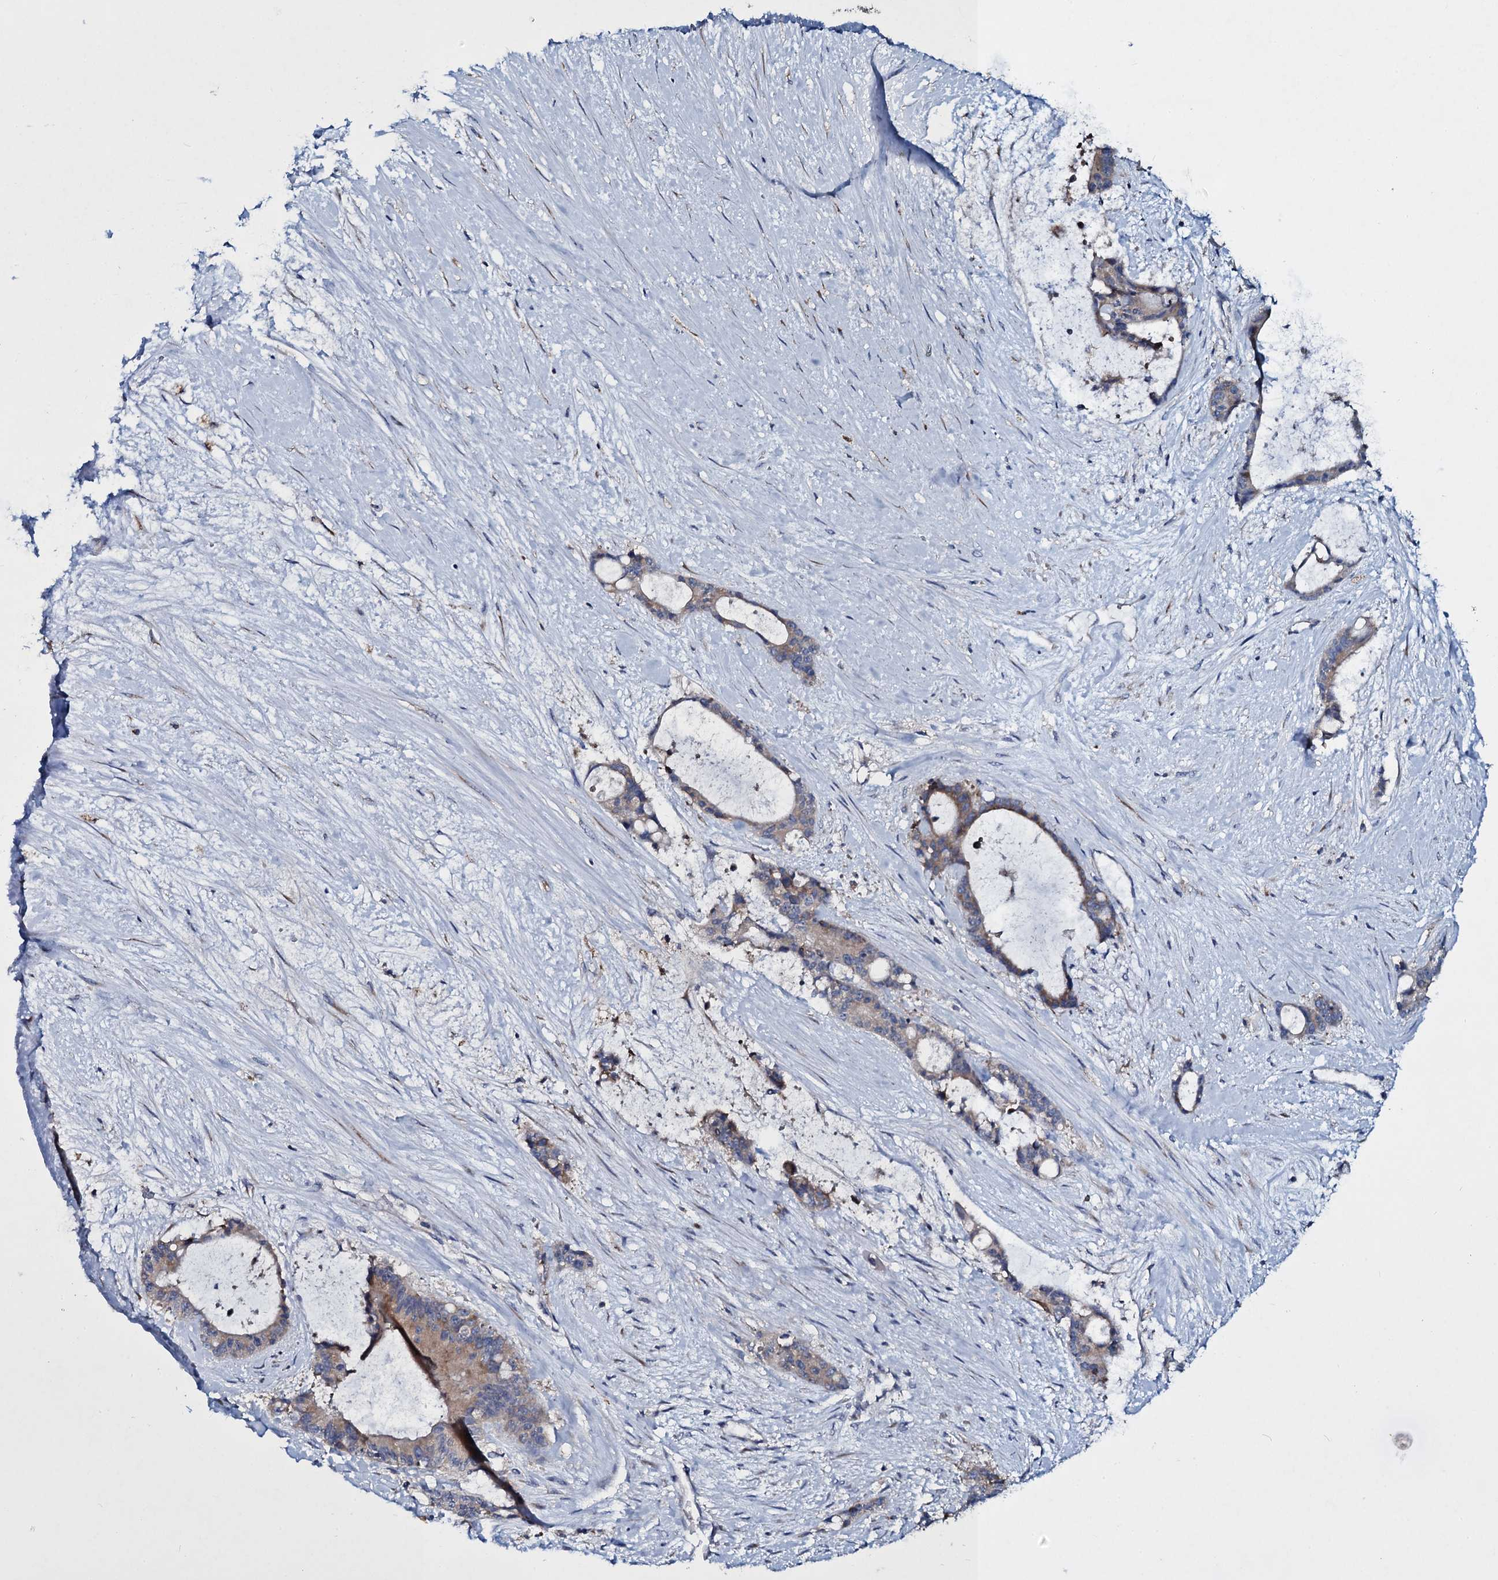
{"staining": {"intensity": "moderate", "quantity": "<25%", "location": "cytoplasmic/membranous"}, "tissue": "liver cancer", "cell_type": "Tumor cells", "image_type": "cancer", "snomed": [{"axis": "morphology", "description": "Normal tissue, NOS"}, {"axis": "morphology", "description": "Cholangiocarcinoma"}, {"axis": "topography", "description": "Liver"}, {"axis": "topography", "description": "Peripheral nerve tissue"}], "caption": "Immunohistochemistry (IHC) of cholangiocarcinoma (liver) exhibits low levels of moderate cytoplasmic/membranous expression in about <25% of tumor cells.", "gene": "TPGS2", "patient": {"sex": "female", "age": 73}}